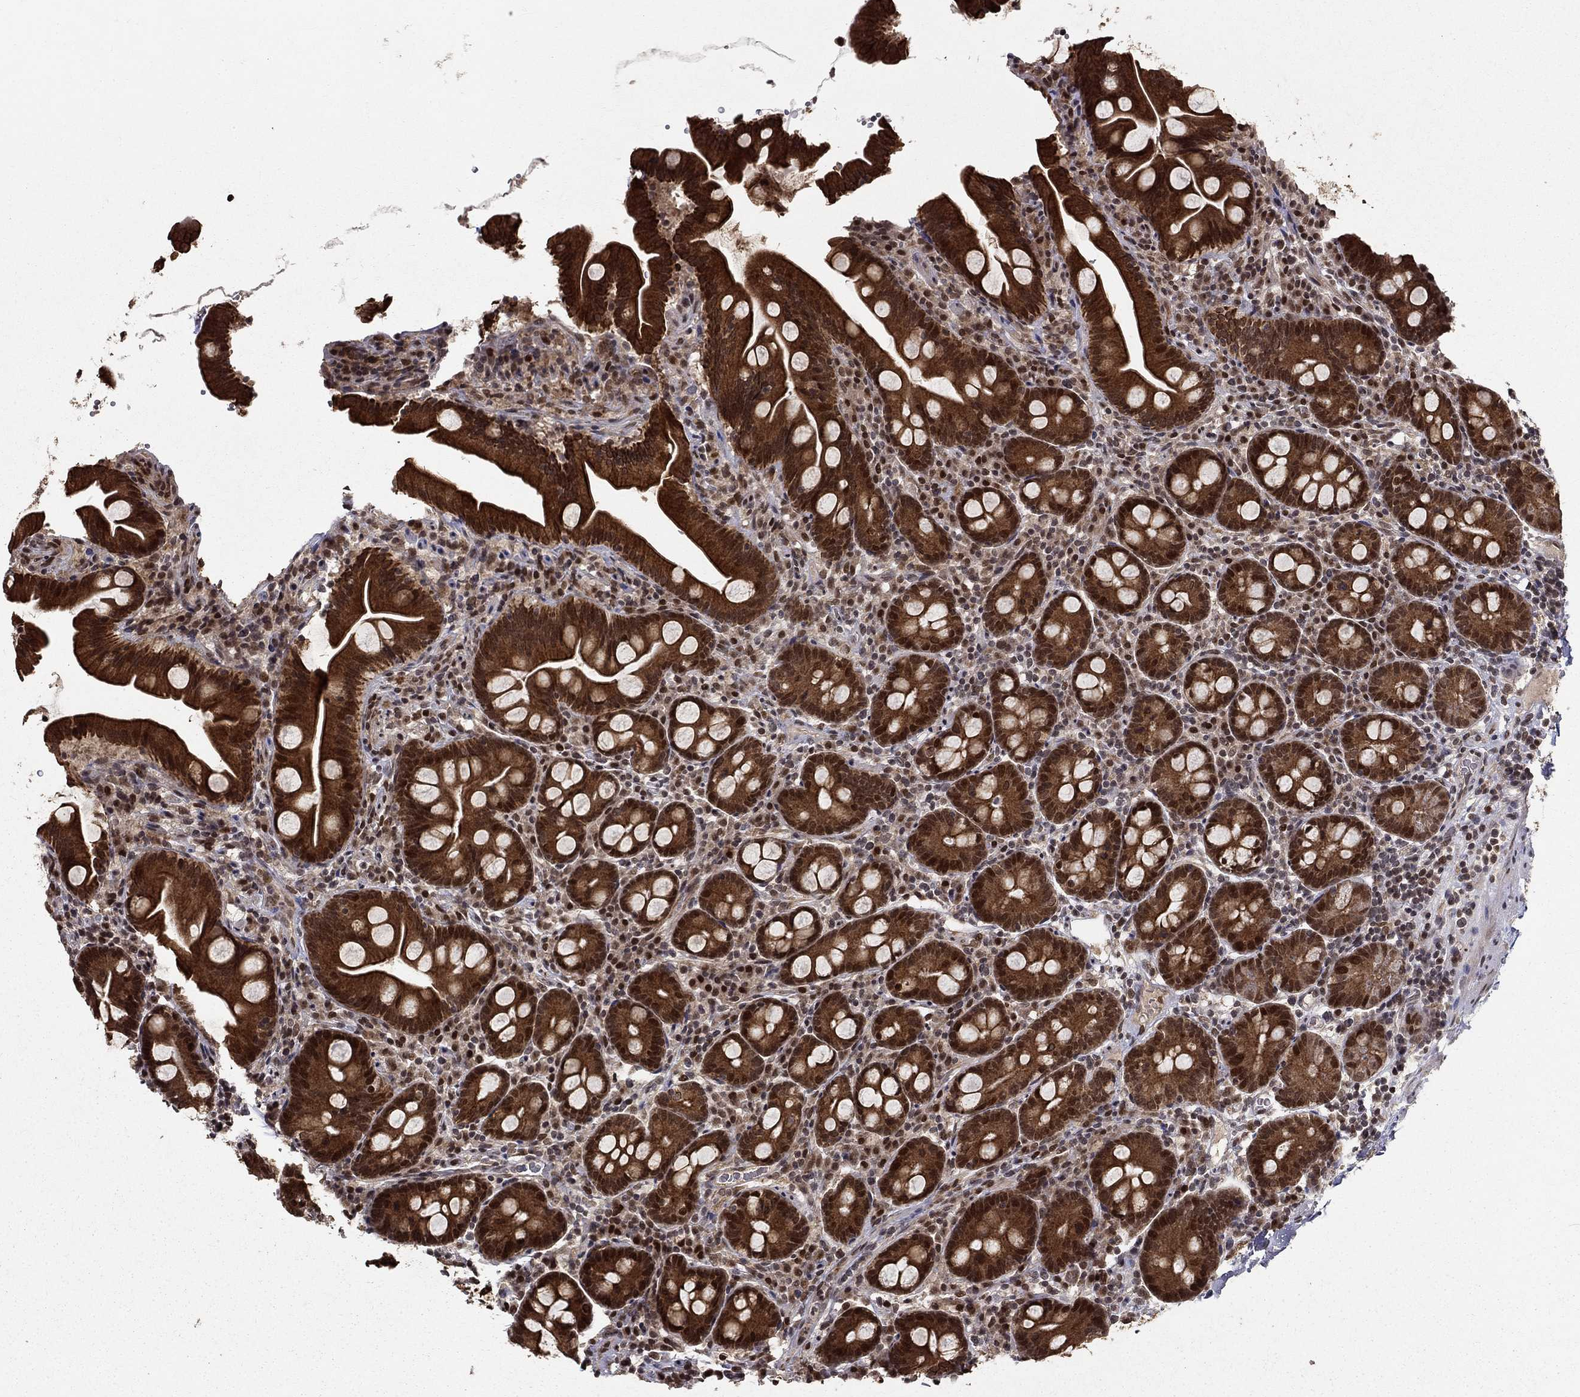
{"staining": {"intensity": "strong", "quantity": ">75%", "location": "cytoplasmic/membranous,nuclear"}, "tissue": "small intestine", "cell_type": "Glandular cells", "image_type": "normal", "snomed": [{"axis": "morphology", "description": "Normal tissue, NOS"}, {"axis": "topography", "description": "Small intestine"}], "caption": "Unremarkable small intestine exhibits strong cytoplasmic/membranous,nuclear staining in approximately >75% of glandular cells.", "gene": "CDCA7L", "patient": {"sex": "female", "age": 44}}